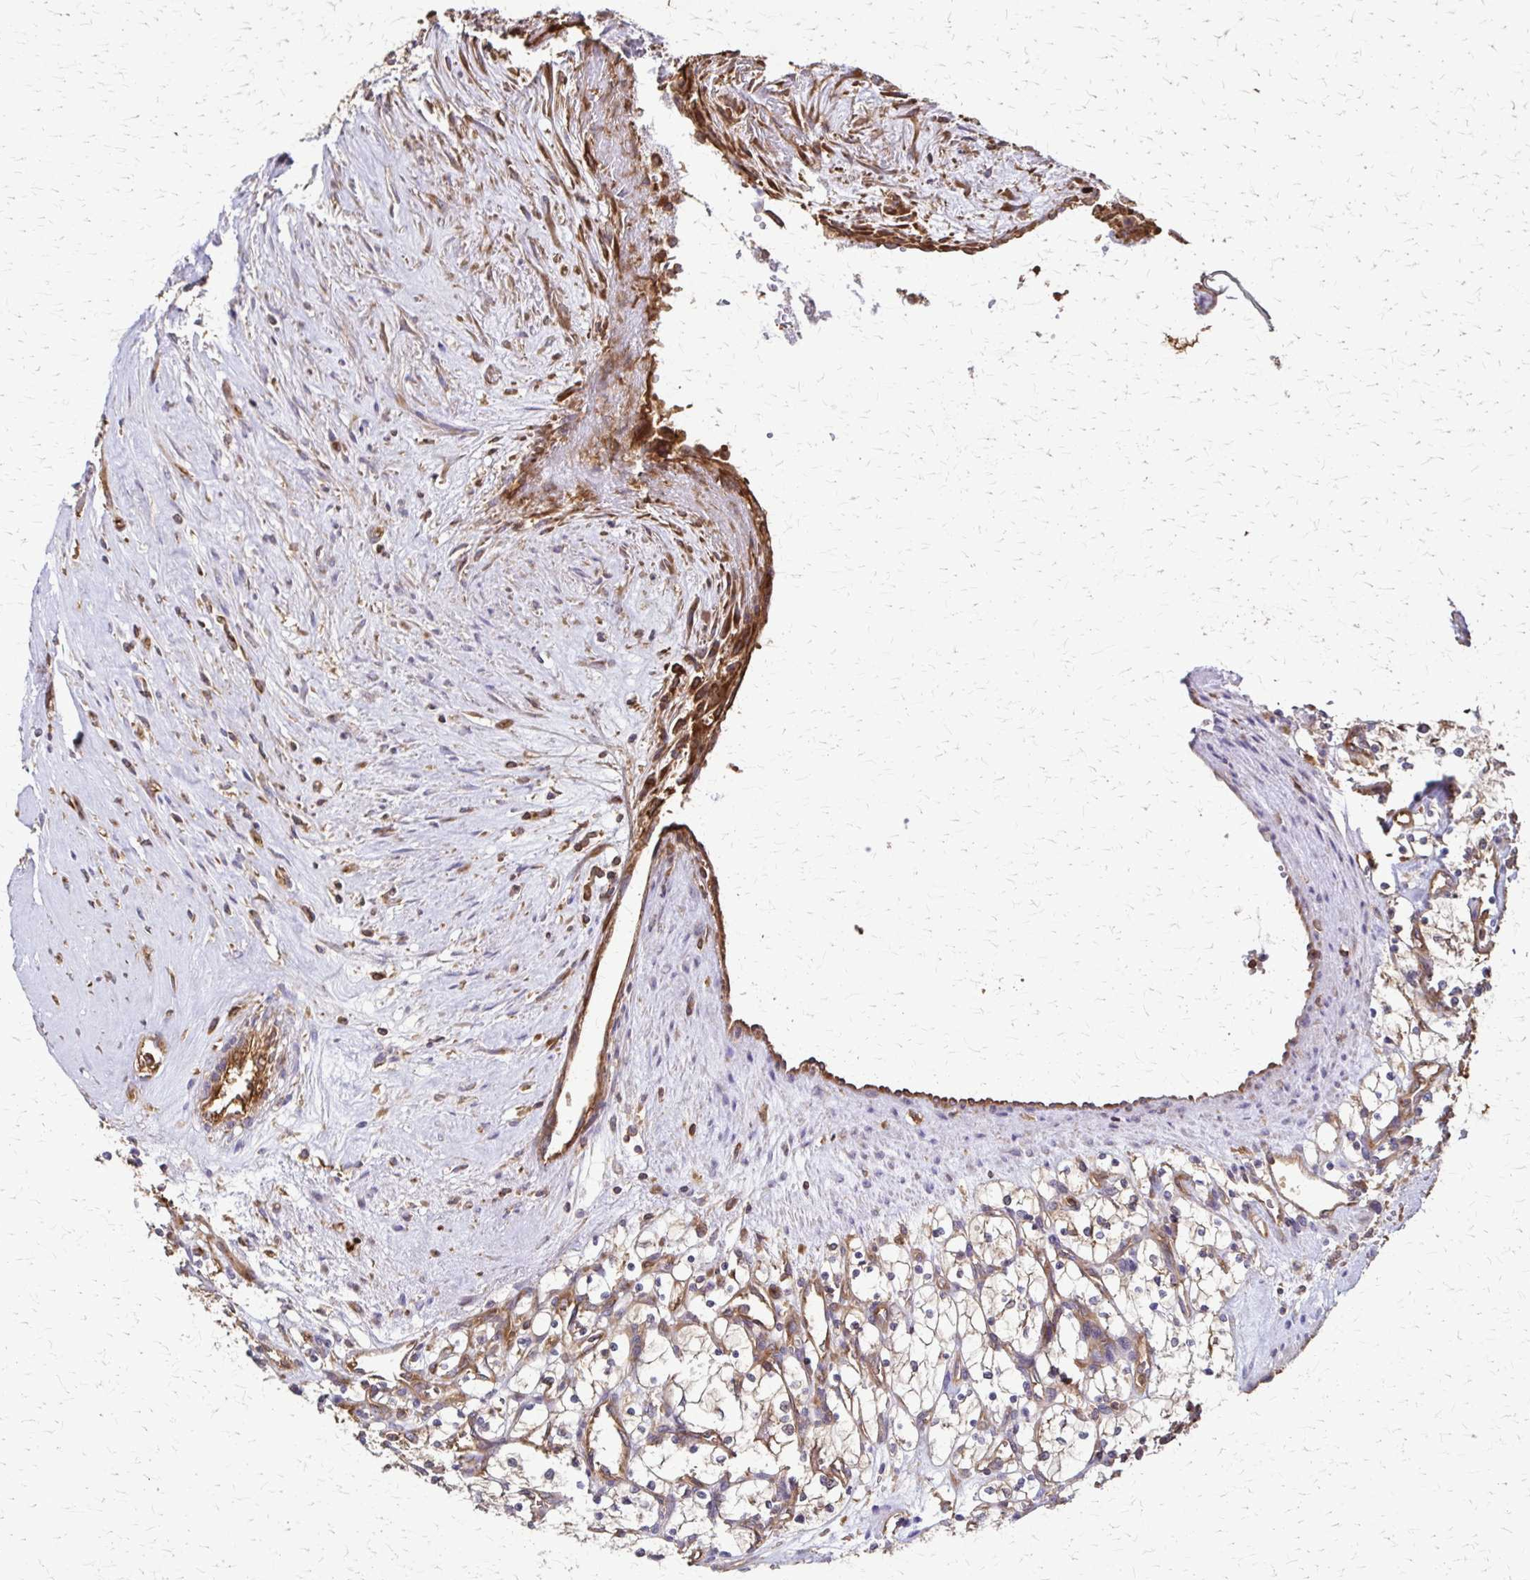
{"staining": {"intensity": "weak", "quantity": "<25%", "location": "cytoplasmic/membranous"}, "tissue": "renal cancer", "cell_type": "Tumor cells", "image_type": "cancer", "snomed": [{"axis": "morphology", "description": "Adenocarcinoma, NOS"}, {"axis": "topography", "description": "Kidney"}], "caption": "This image is of adenocarcinoma (renal) stained with IHC to label a protein in brown with the nuclei are counter-stained blue. There is no expression in tumor cells.", "gene": "EEF2", "patient": {"sex": "female", "age": 69}}